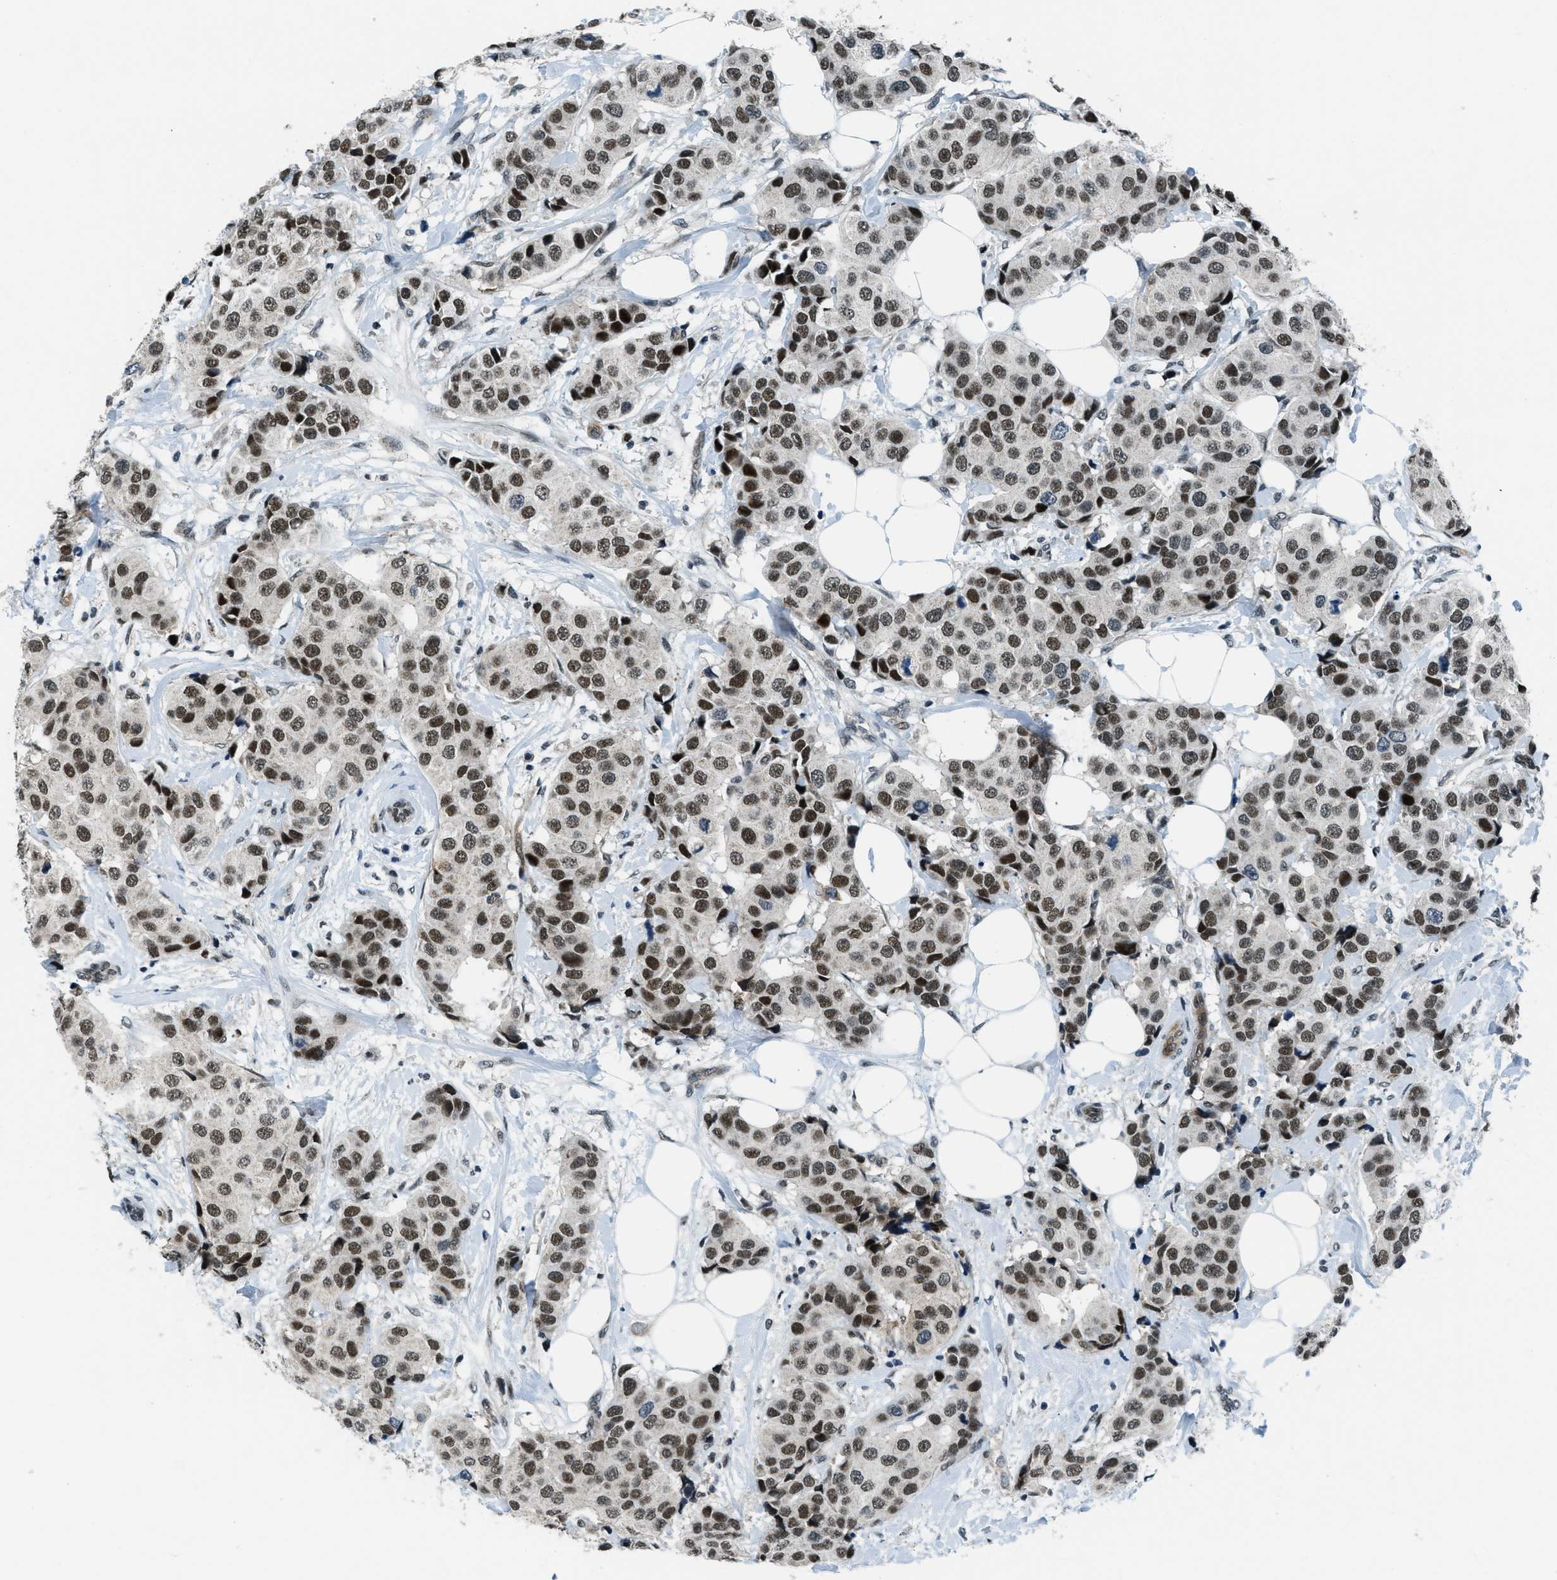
{"staining": {"intensity": "moderate", "quantity": ">75%", "location": "nuclear"}, "tissue": "breast cancer", "cell_type": "Tumor cells", "image_type": "cancer", "snomed": [{"axis": "morphology", "description": "Normal tissue, NOS"}, {"axis": "morphology", "description": "Duct carcinoma"}, {"axis": "topography", "description": "Breast"}], "caption": "IHC (DAB (3,3'-diaminobenzidine)) staining of human breast intraductal carcinoma shows moderate nuclear protein expression in about >75% of tumor cells.", "gene": "KLF6", "patient": {"sex": "female", "age": 39}}